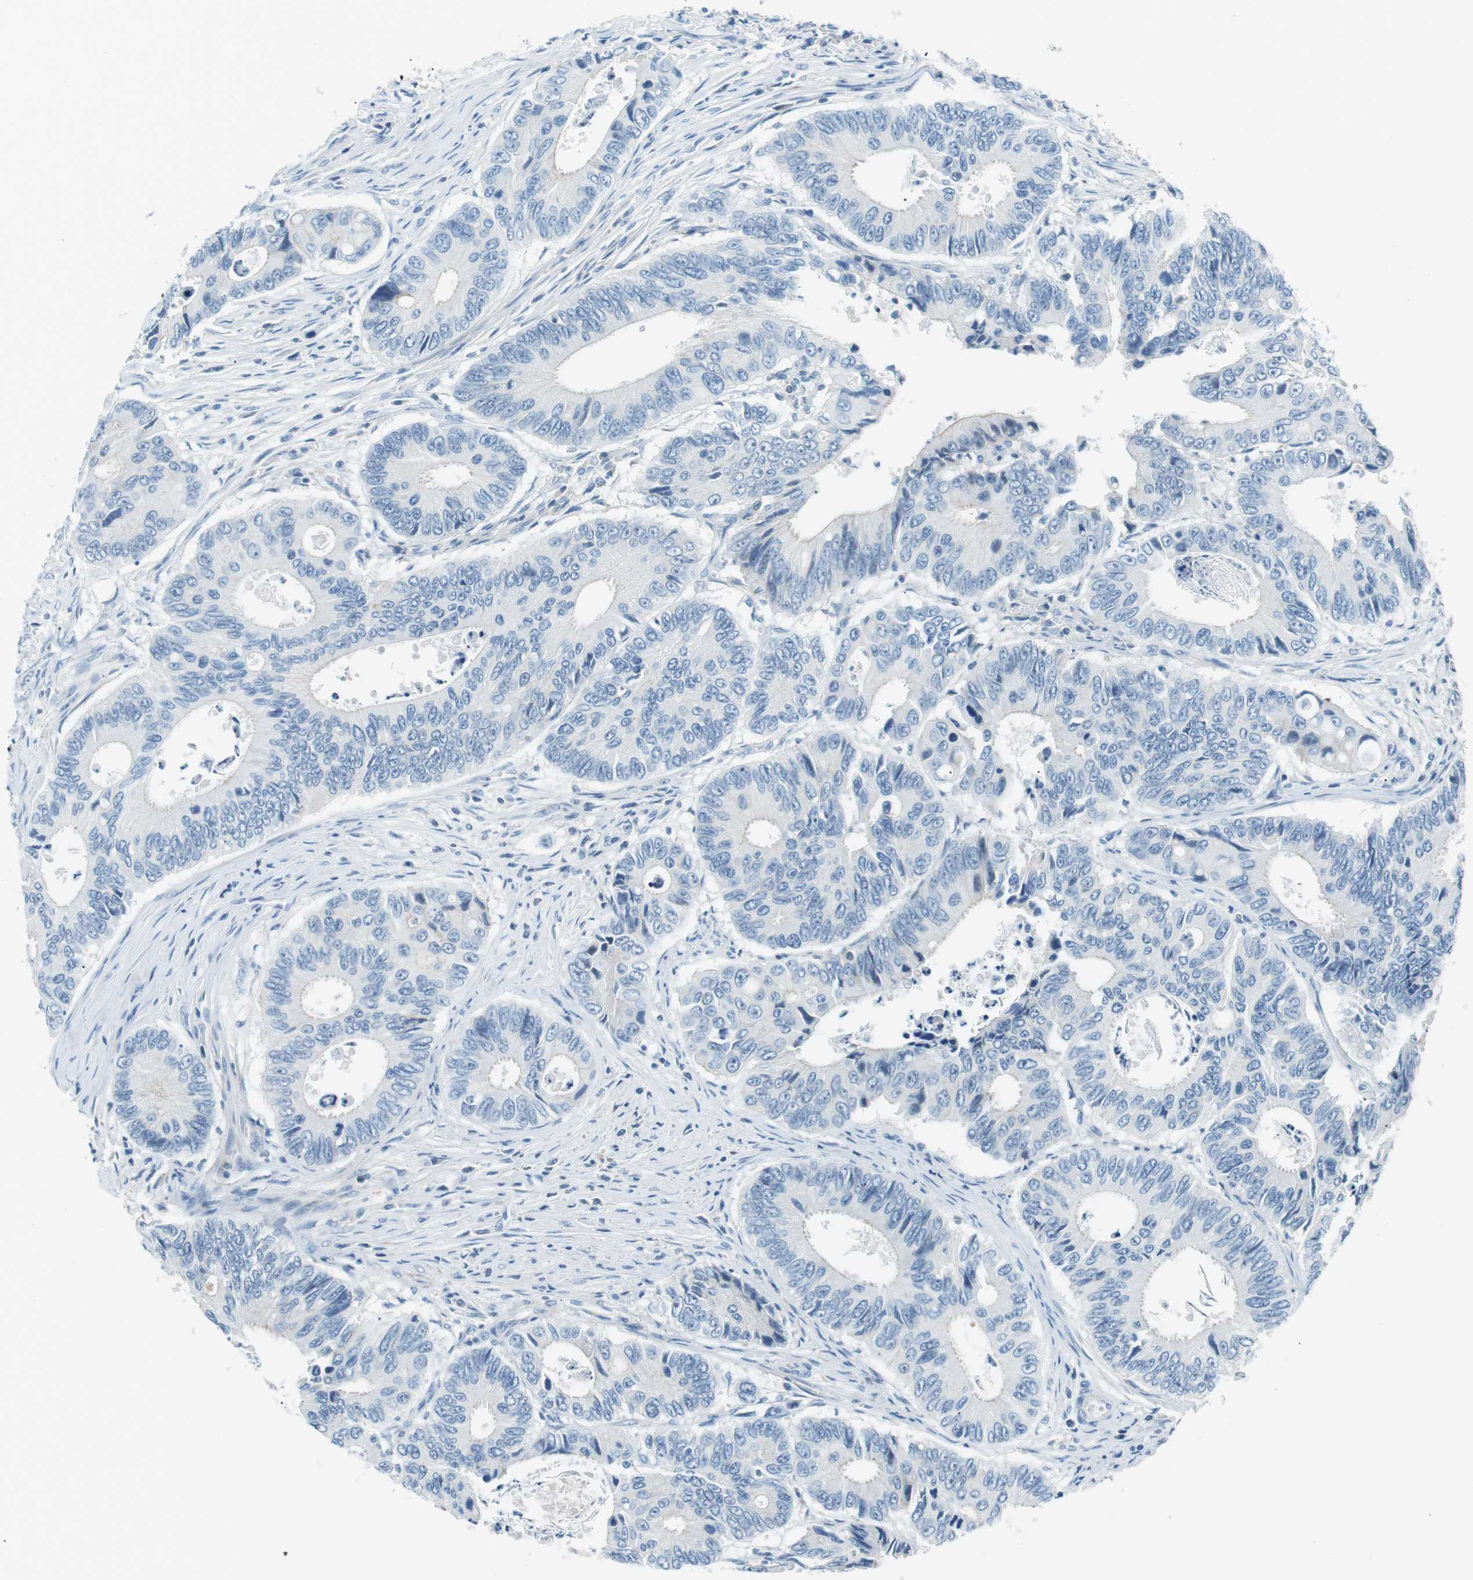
{"staining": {"intensity": "negative", "quantity": "none", "location": "none"}, "tissue": "colorectal cancer", "cell_type": "Tumor cells", "image_type": "cancer", "snomed": [{"axis": "morphology", "description": "Inflammation, NOS"}, {"axis": "morphology", "description": "Adenocarcinoma, NOS"}, {"axis": "topography", "description": "Colon"}], "caption": "The photomicrograph reveals no significant staining in tumor cells of colorectal adenocarcinoma.", "gene": "ARVCF", "patient": {"sex": "male", "age": 72}}